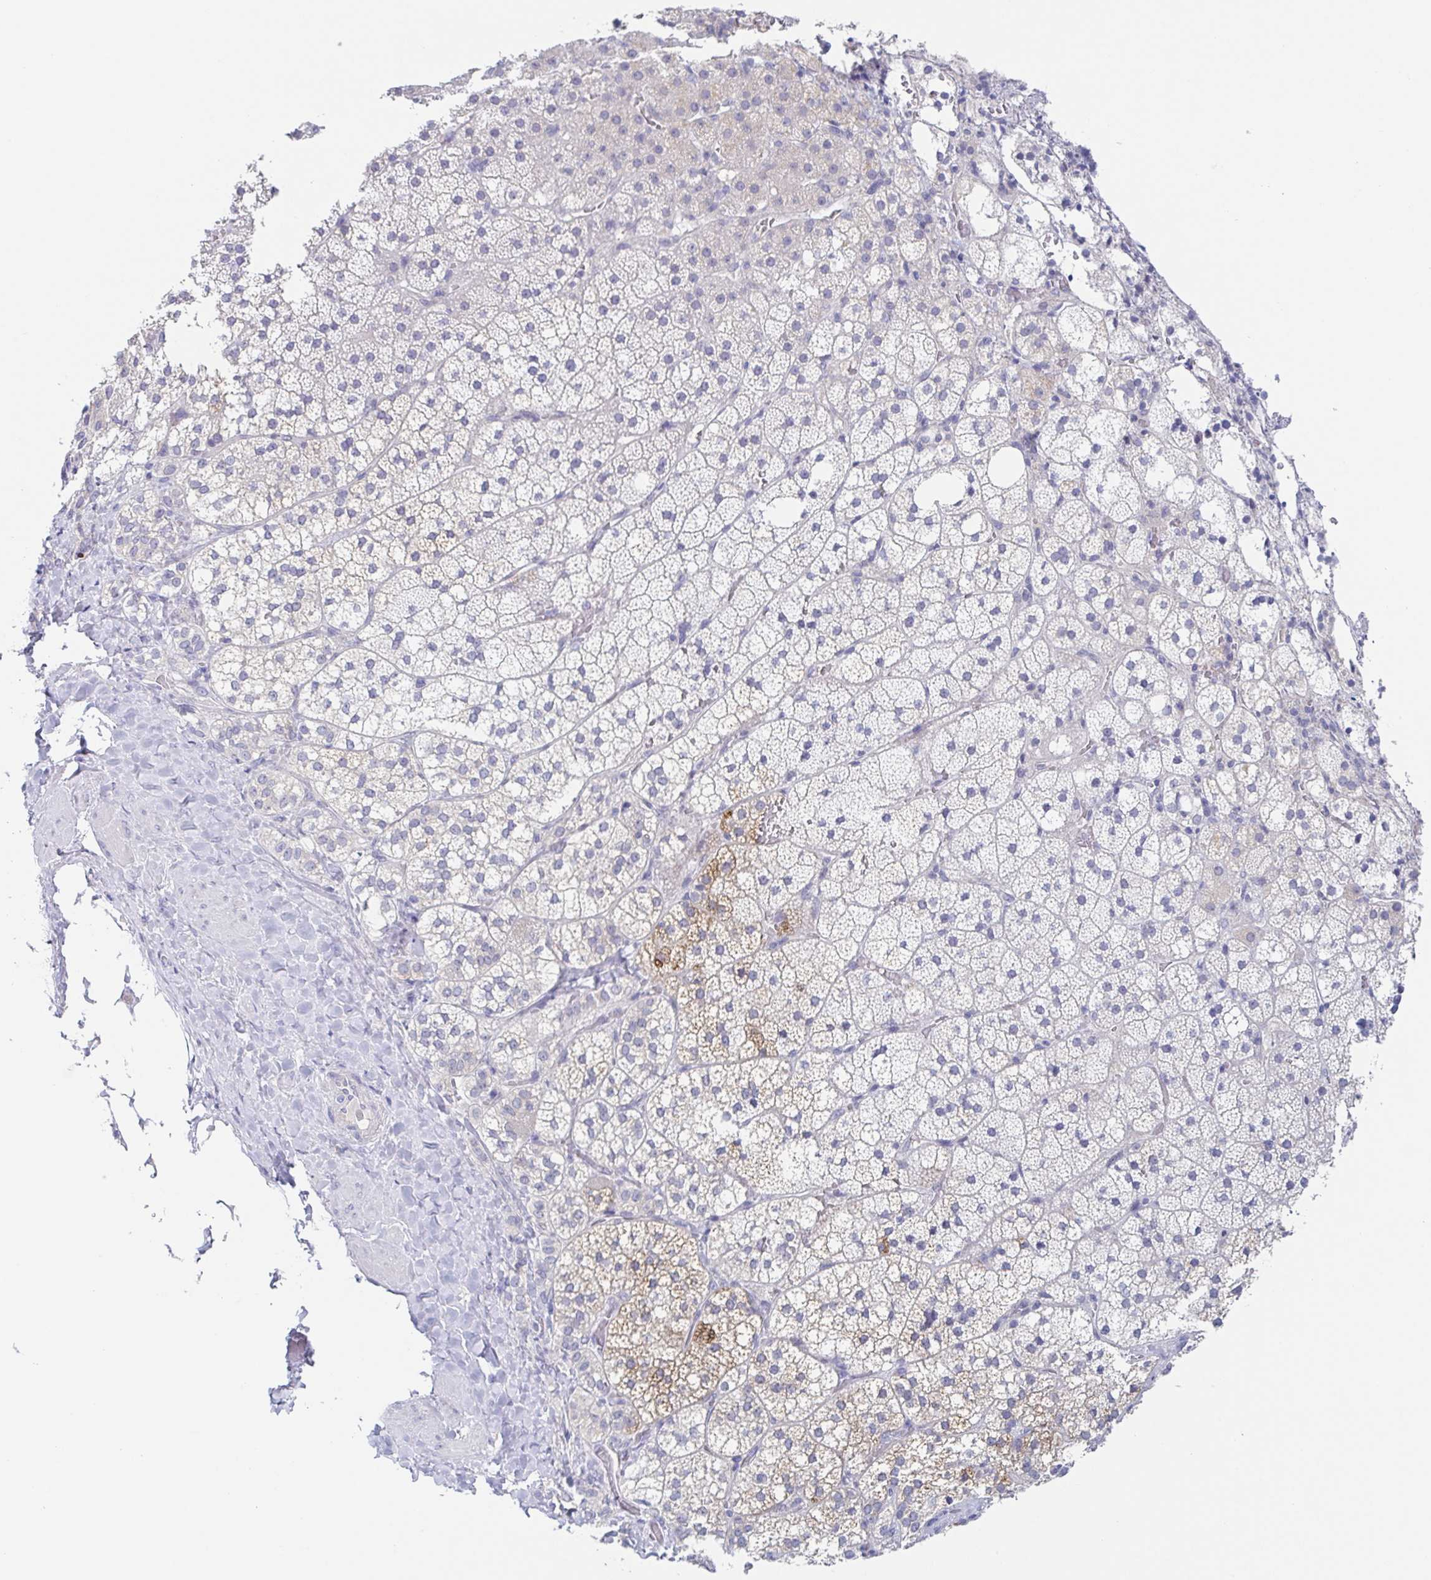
{"staining": {"intensity": "moderate", "quantity": "<25%", "location": "cytoplasmic/membranous"}, "tissue": "adrenal gland", "cell_type": "Glandular cells", "image_type": "normal", "snomed": [{"axis": "morphology", "description": "Normal tissue, NOS"}, {"axis": "topography", "description": "Adrenal gland"}], "caption": "IHC staining of normal adrenal gland, which displays low levels of moderate cytoplasmic/membranous staining in approximately <25% of glandular cells indicating moderate cytoplasmic/membranous protein staining. The staining was performed using DAB (3,3'-diaminobenzidine) (brown) for protein detection and nuclei were counterstained in hematoxylin (blue).", "gene": "HTR2A", "patient": {"sex": "male", "age": 53}}